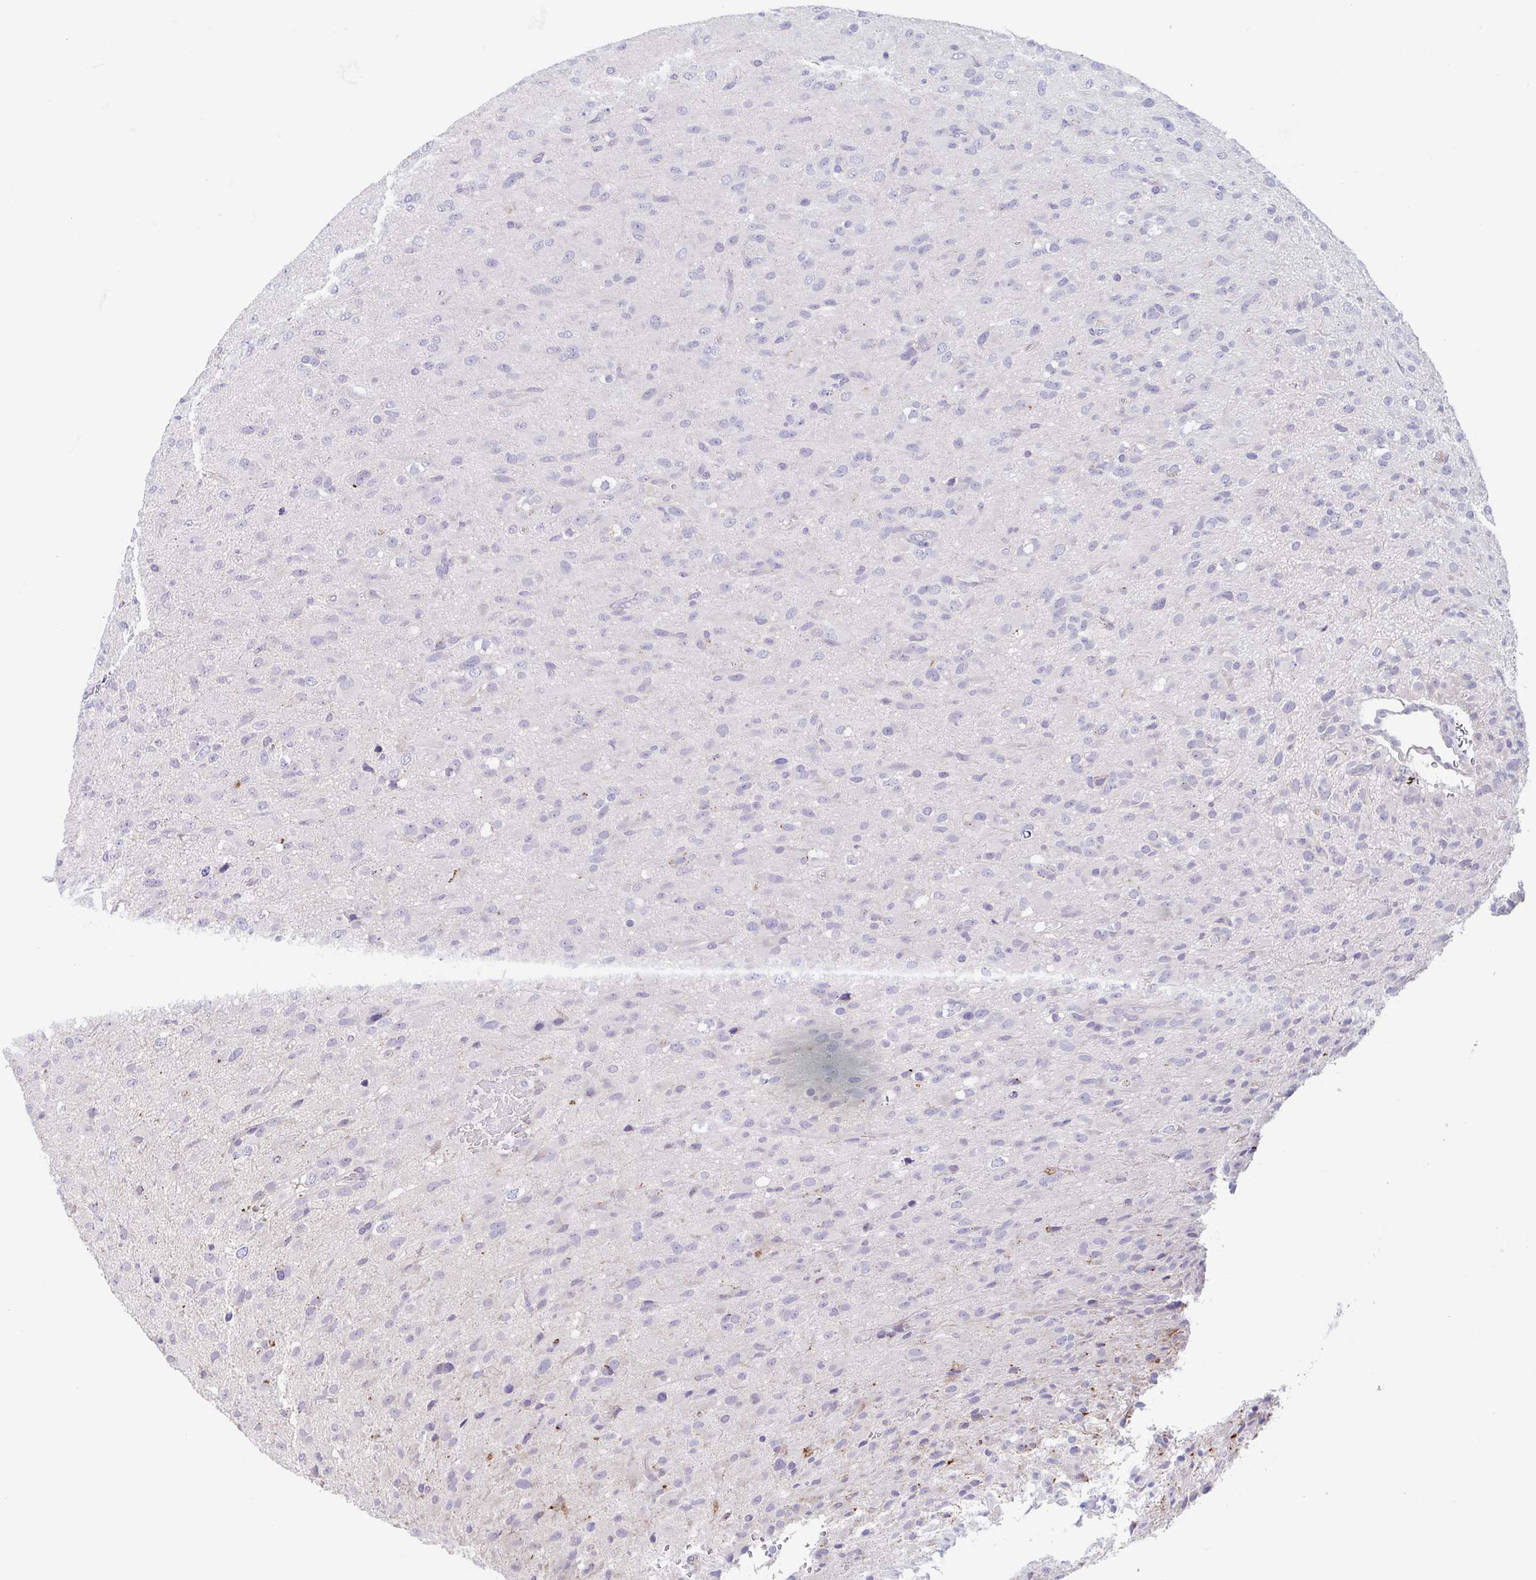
{"staining": {"intensity": "negative", "quantity": "none", "location": "none"}, "tissue": "glioma", "cell_type": "Tumor cells", "image_type": "cancer", "snomed": [{"axis": "morphology", "description": "Glioma, malignant, Low grade"}, {"axis": "topography", "description": "Brain"}], "caption": "Tumor cells are negative for protein expression in human malignant low-grade glioma.", "gene": "CHMP5", "patient": {"sex": "male", "age": 65}}